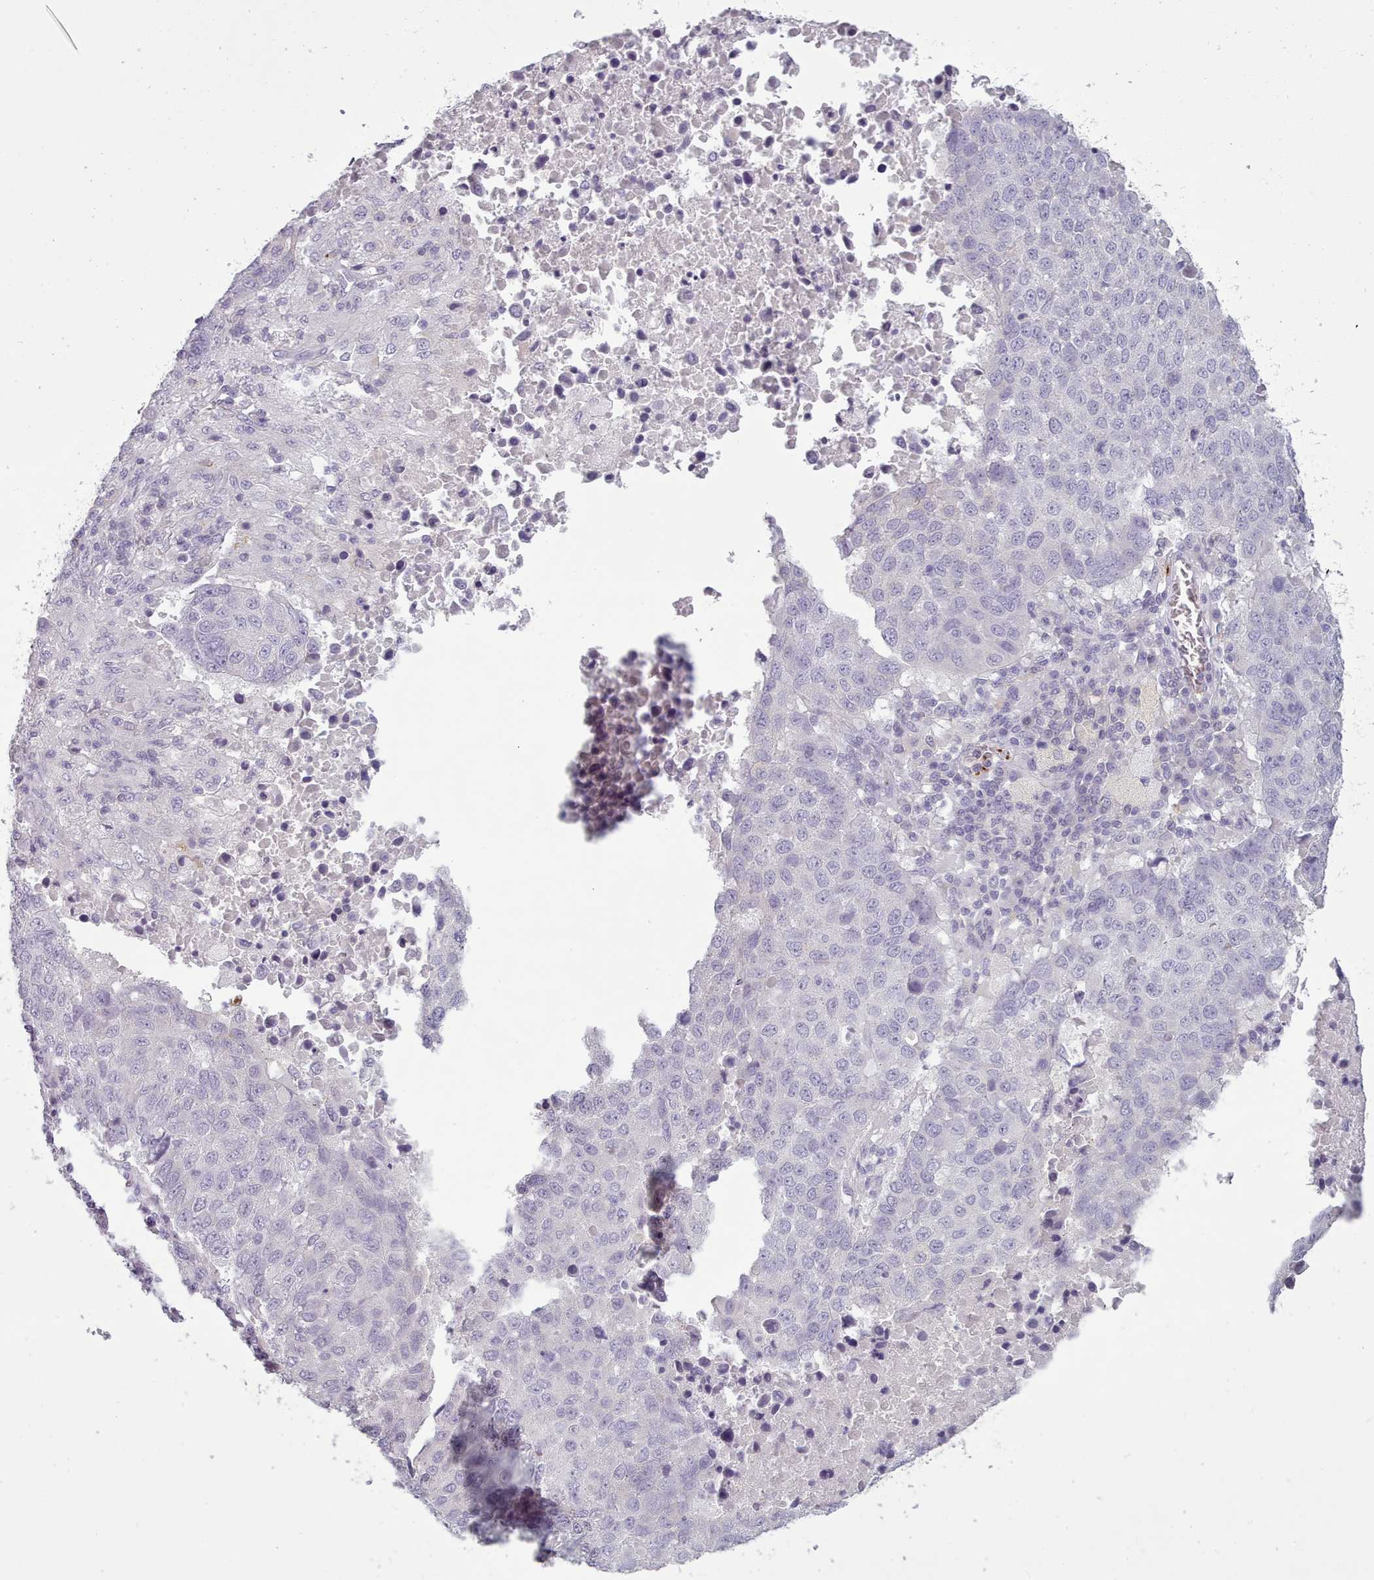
{"staining": {"intensity": "negative", "quantity": "none", "location": "none"}, "tissue": "lung cancer", "cell_type": "Tumor cells", "image_type": "cancer", "snomed": [{"axis": "morphology", "description": "Squamous cell carcinoma, NOS"}, {"axis": "topography", "description": "Lung"}], "caption": "Immunohistochemical staining of human lung squamous cell carcinoma reveals no significant positivity in tumor cells.", "gene": "NDST2", "patient": {"sex": "male", "age": 73}}